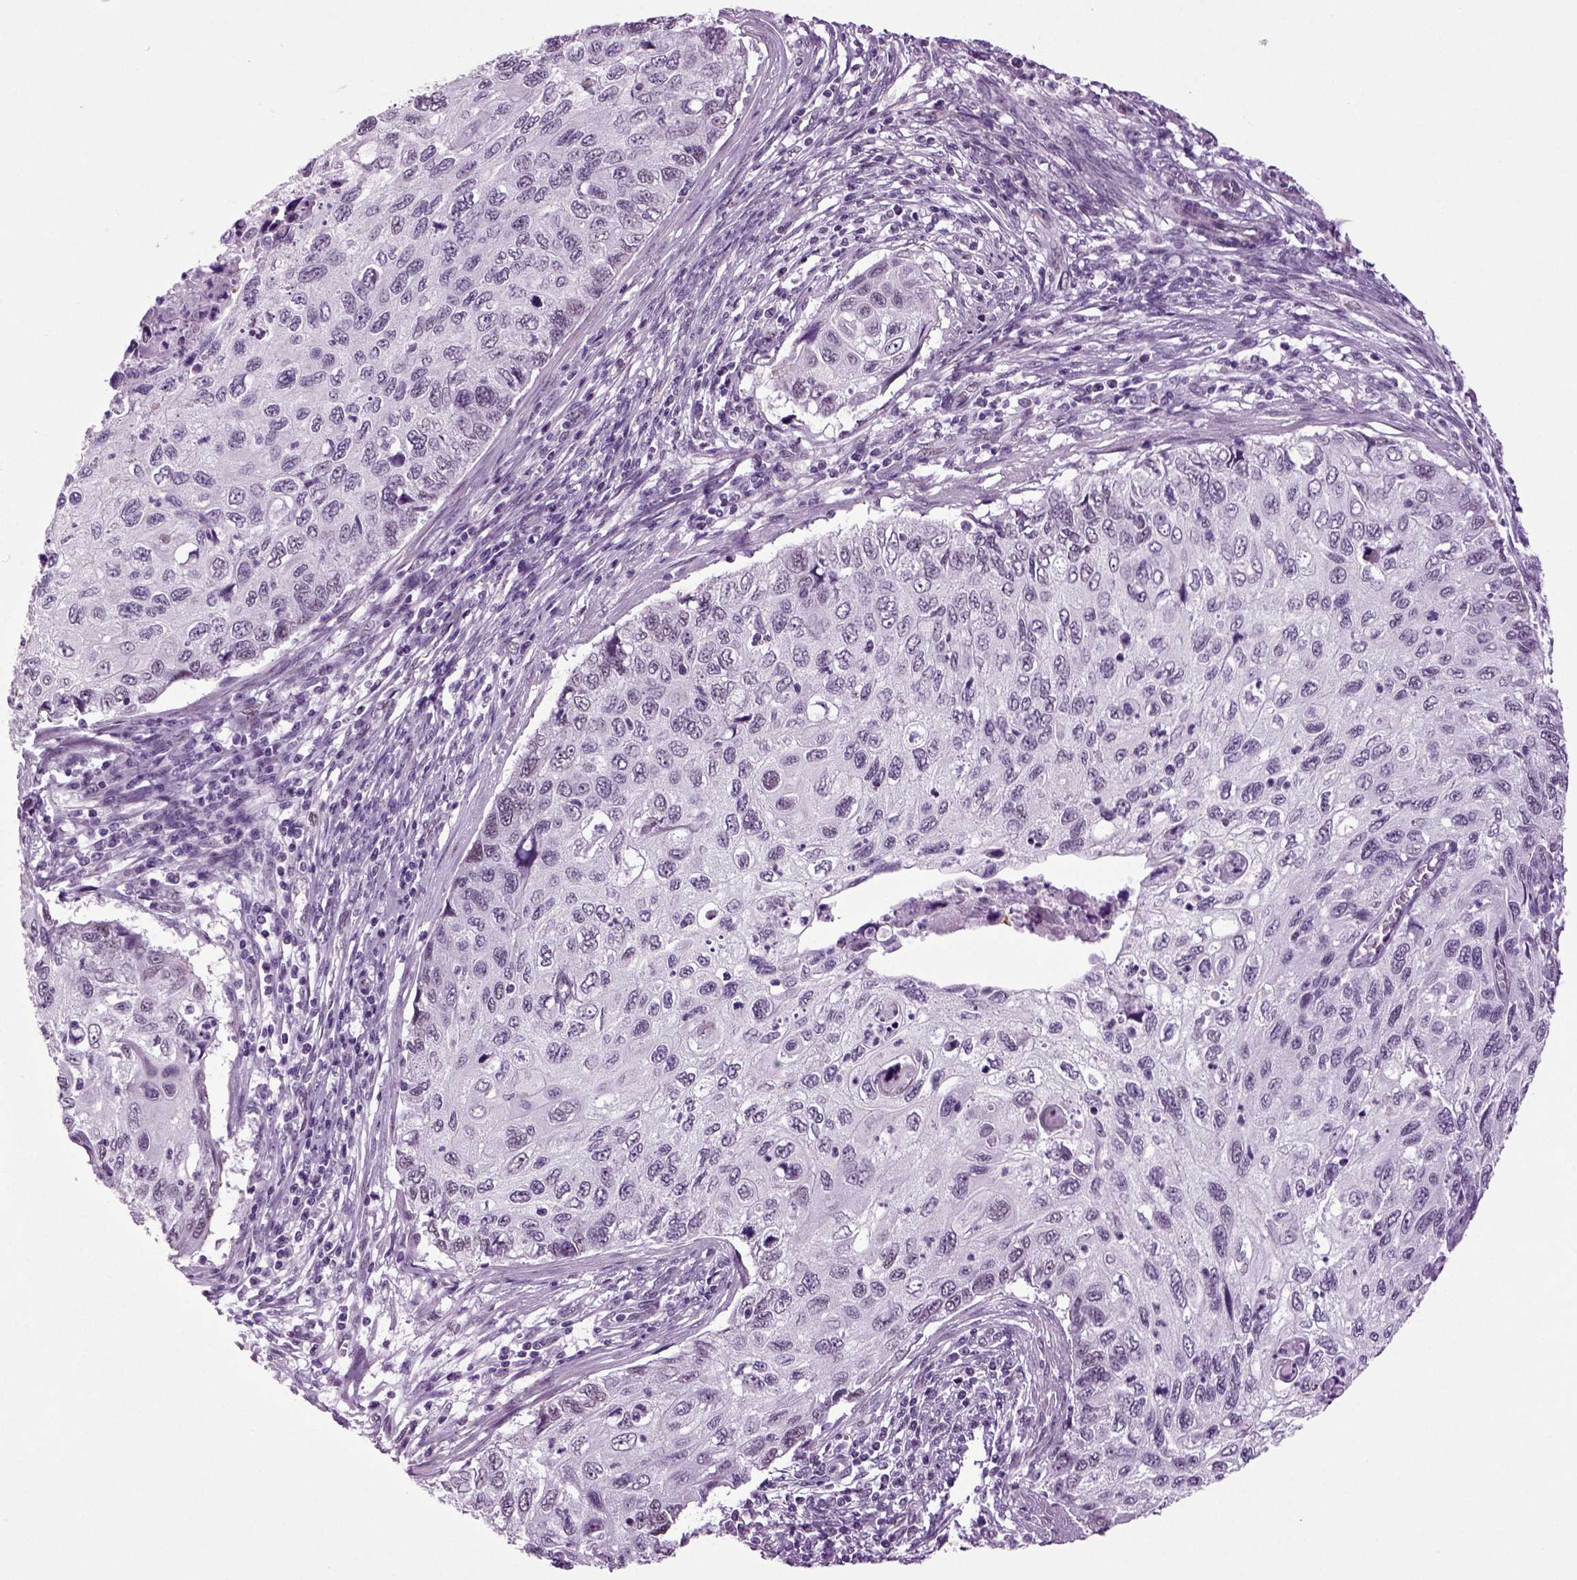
{"staining": {"intensity": "negative", "quantity": "none", "location": "none"}, "tissue": "cervical cancer", "cell_type": "Tumor cells", "image_type": "cancer", "snomed": [{"axis": "morphology", "description": "Squamous cell carcinoma, NOS"}, {"axis": "topography", "description": "Cervix"}], "caption": "IHC histopathology image of human cervical cancer (squamous cell carcinoma) stained for a protein (brown), which reveals no expression in tumor cells.", "gene": "RFX3", "patient": {"sex": "female", "age": 70}}